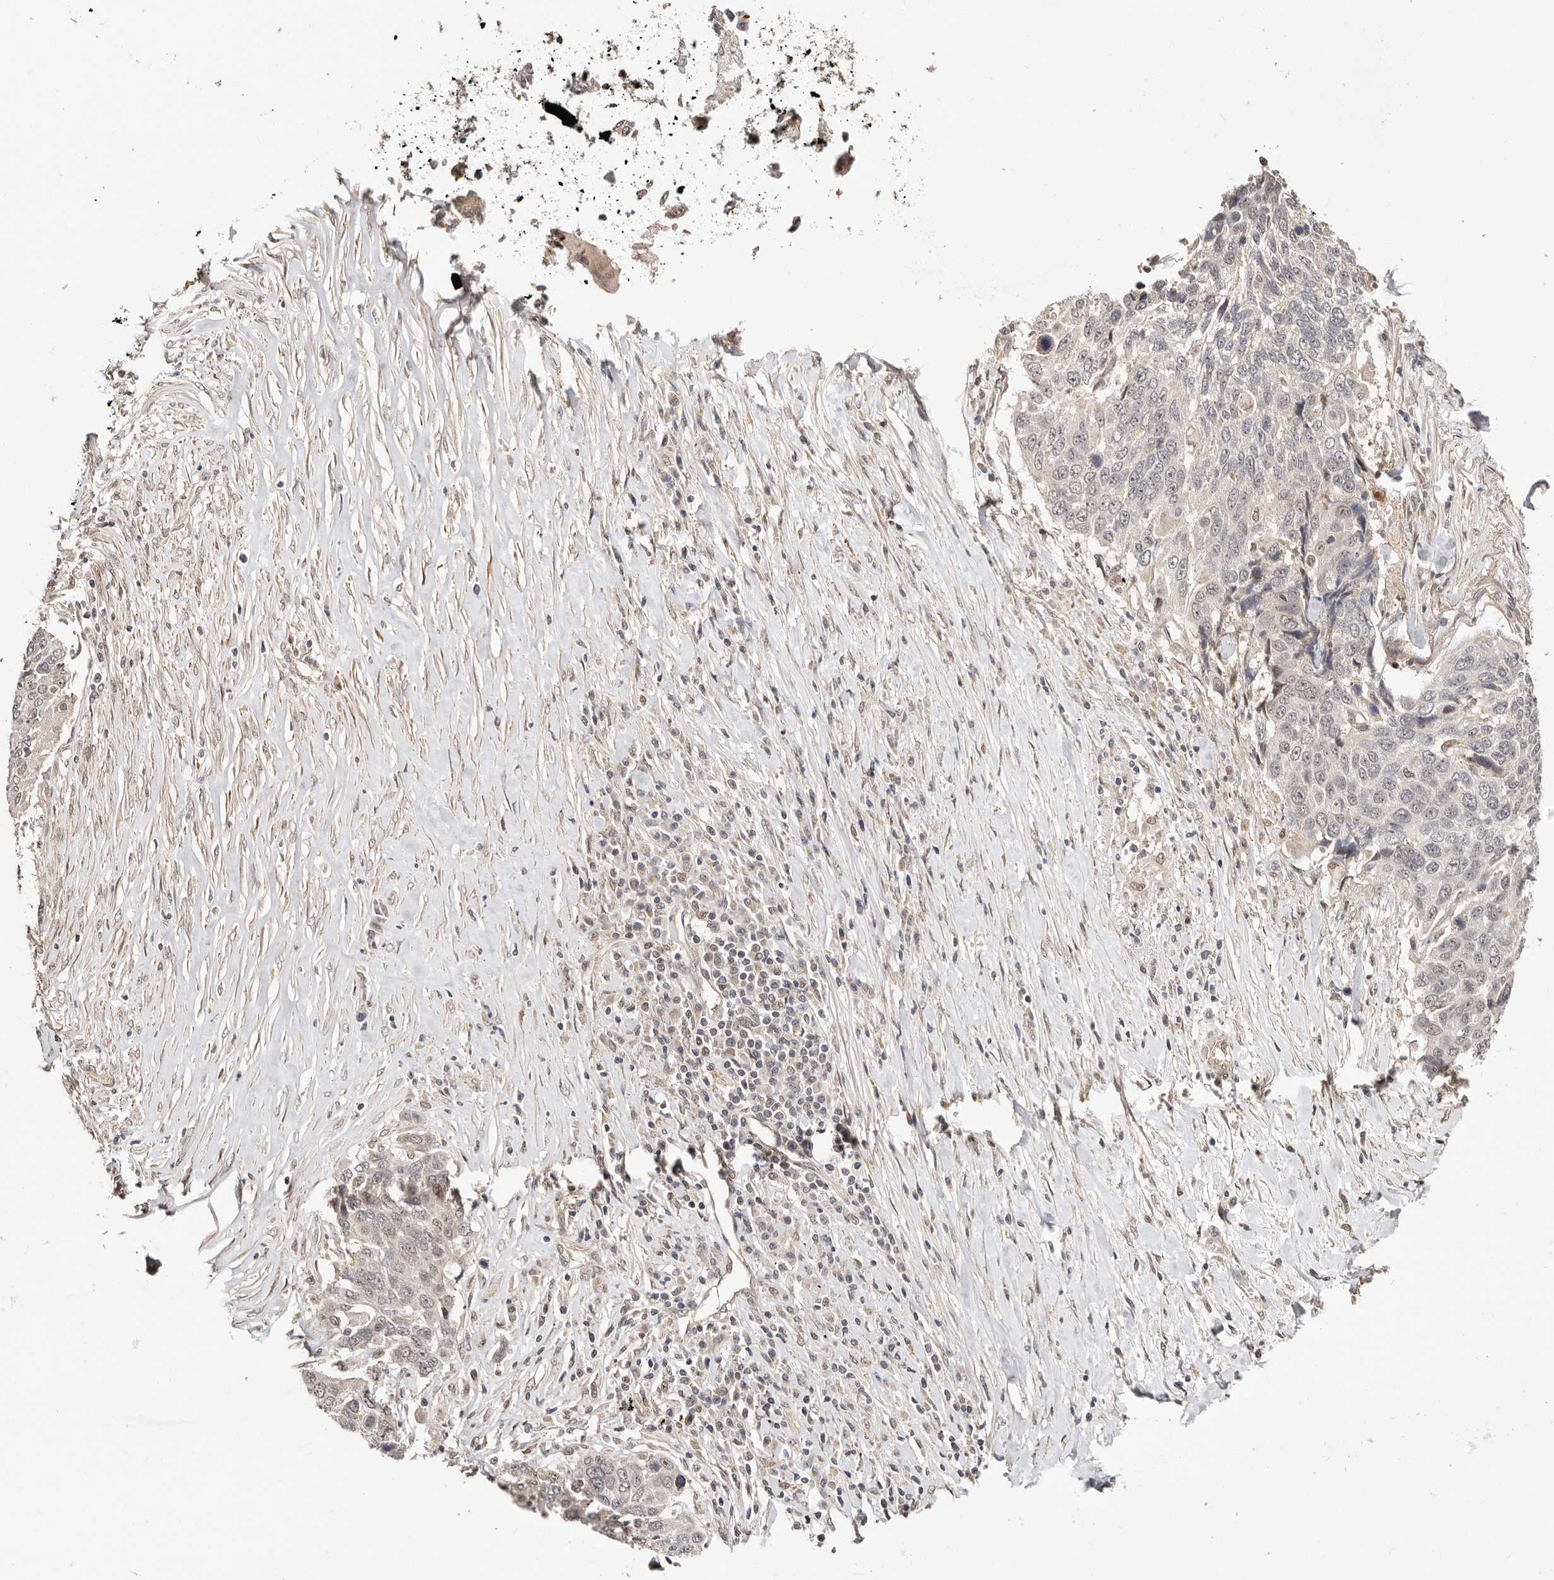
{"staining": {"intensity": "weak", "quantity": "<25%", "location": "nuclear"}, "tissue": "lung cancer", "cell_type": "Tumor cells", "image_type": "cancer", "snomed": [{"axis": "morphology", "description": "Squamous cell carcinoma, NOS"}, {"axis": "topography", "description": "Lung"}], "caption": "Histopathology image shows no protein positivity in tumor cells of squamous cell carcinoma (lung) tissue.", "gene": "CTNNBL1", "patient": {"sex": "male", "age": 66}}